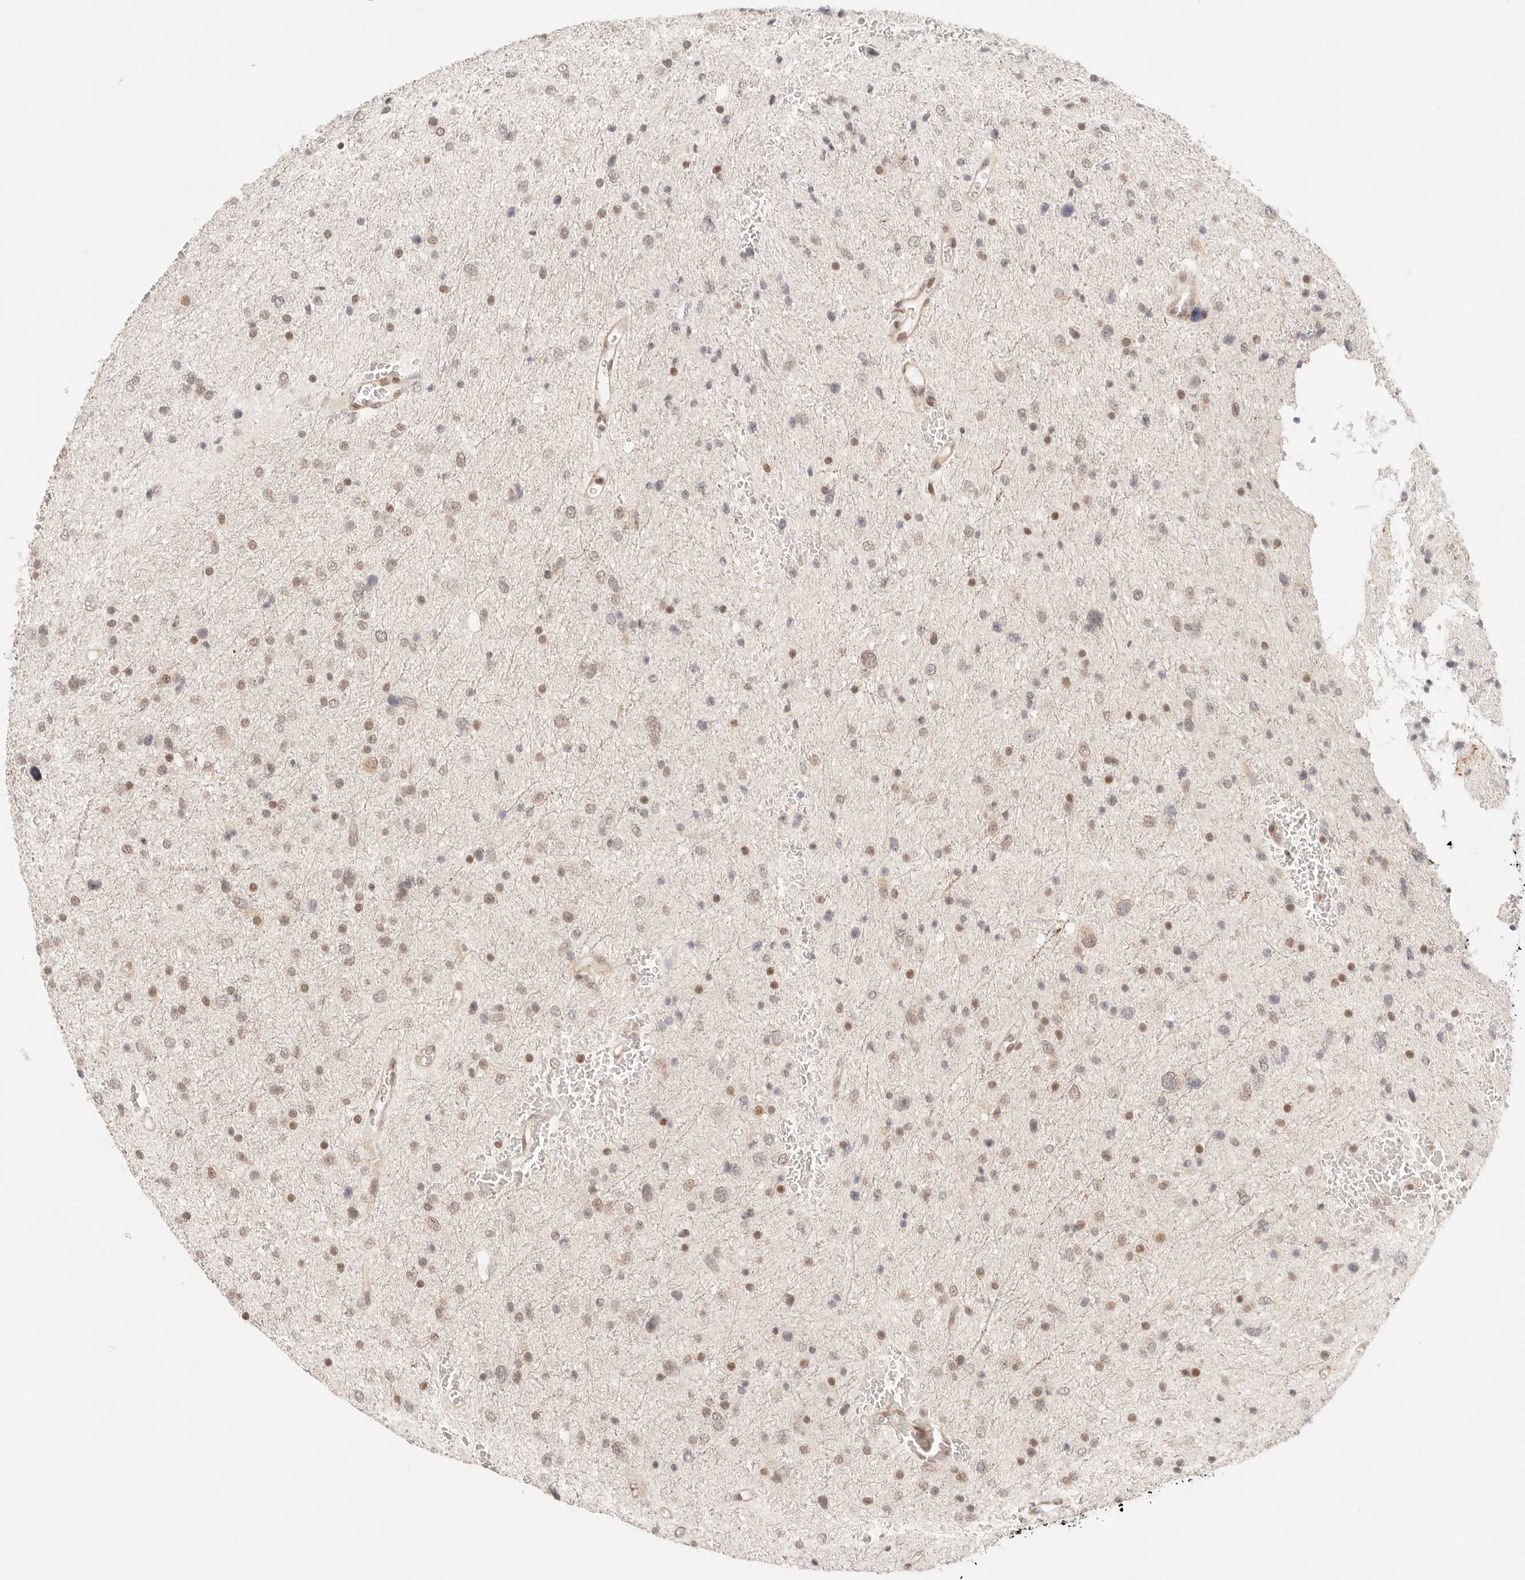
{"staining": {"intensity": "moderate", "quantity": "25%-75%", "location": "nuclear"}, "tissue": "glioma", "cell_type": "Tumor cells", "image_type": "cancer", "snomed": [{"axis": "morphology", "description": "Glioma, malignant, Low grade"}, {"axis": "topography", "description": "Brain"}], "caption": "About 25%-75% of tumor cells in human low-grade glioma (malignant) display moderate nuclear protein positivity as visualized by brown immunohistochemical staining.", "gene": "GTF2E2", "patient": {"sex": "female", "age": 37}}